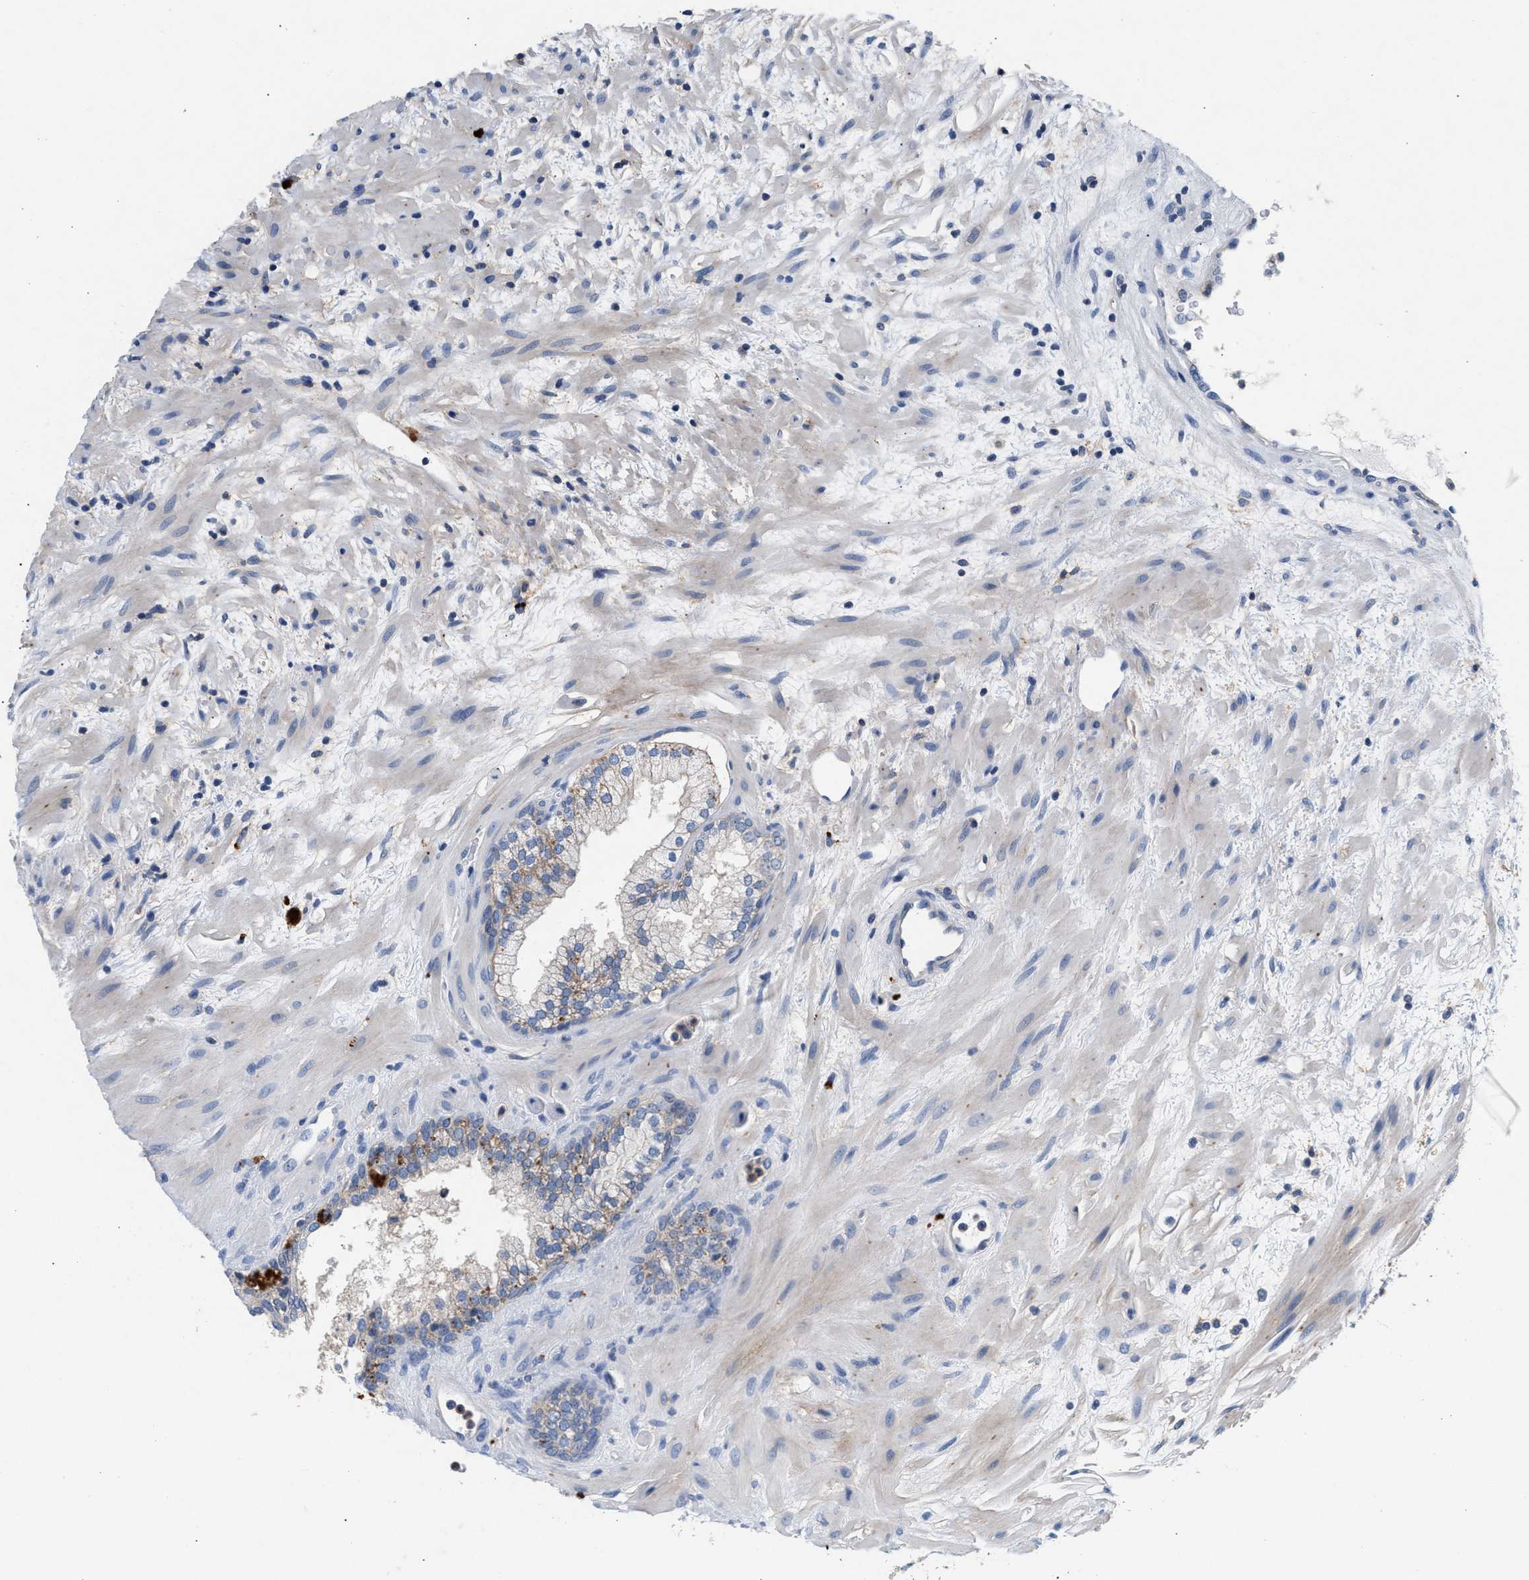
{"staining": {"intensity": "weak", "quantity": "<25%", "location": "cytoplasmic/membranous"}, "tissue": "prostate", "cell_type": "Glandular cells", "image_type": "normal", "snomed": [{"axis": "morphology", "description": "Normal tissue, NOS"}, {"axis": "topography", "description": "Prostate"}], "caption": "Micrograph shows no significant protein positivity in glandular cells of benign prostate. (DAB (3,3'-diaminobenzidine) immunohistochemistry, high magnification).", "gene": "GNAI3", "patient": {"sex": "male", "age": 76}}